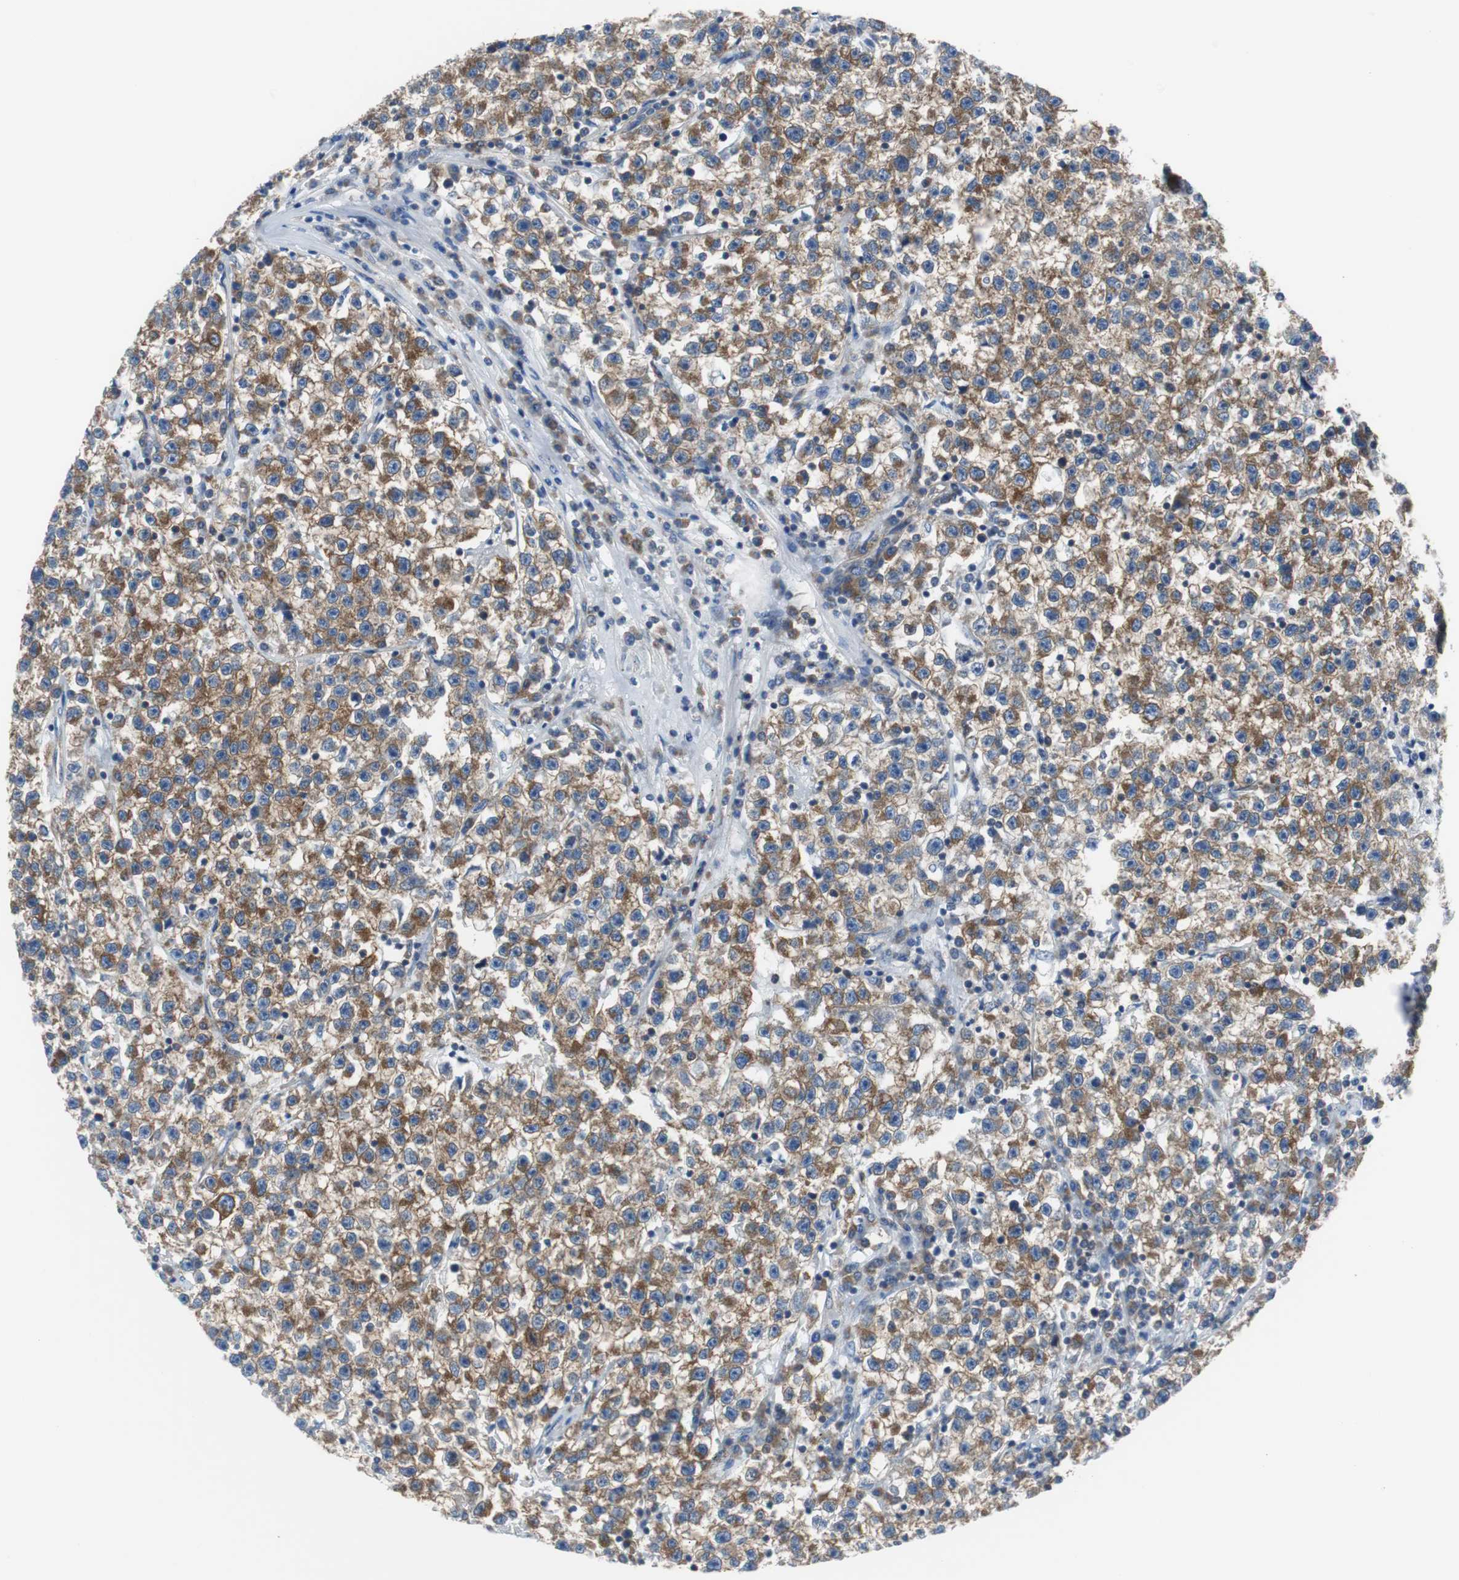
{"staining": {"intensity": "moderate", "quantity": ">75%", "location": "cytoplasmic/membranous"}, "tissue": "testis cancer", "cell_type": "Tumor cells", "image_type": "cancer", "snomed": [{"axis": "morphology", "description": "Seminoma, NOS"}, {"axis": "topography", "description": "Testis"}], "caption": "The image demonstrates staining of seminoma (testis), revealing moderate cytoplasmic/membranous protein staining (brown color) within tumor cells. The protein of interest is stained brown, and the nuclei are stained in blue (DAB IHC with brightfield microscopy, high magnification).", "gene": "BRAF", "patient": {"sex": "male", "age": 22}}